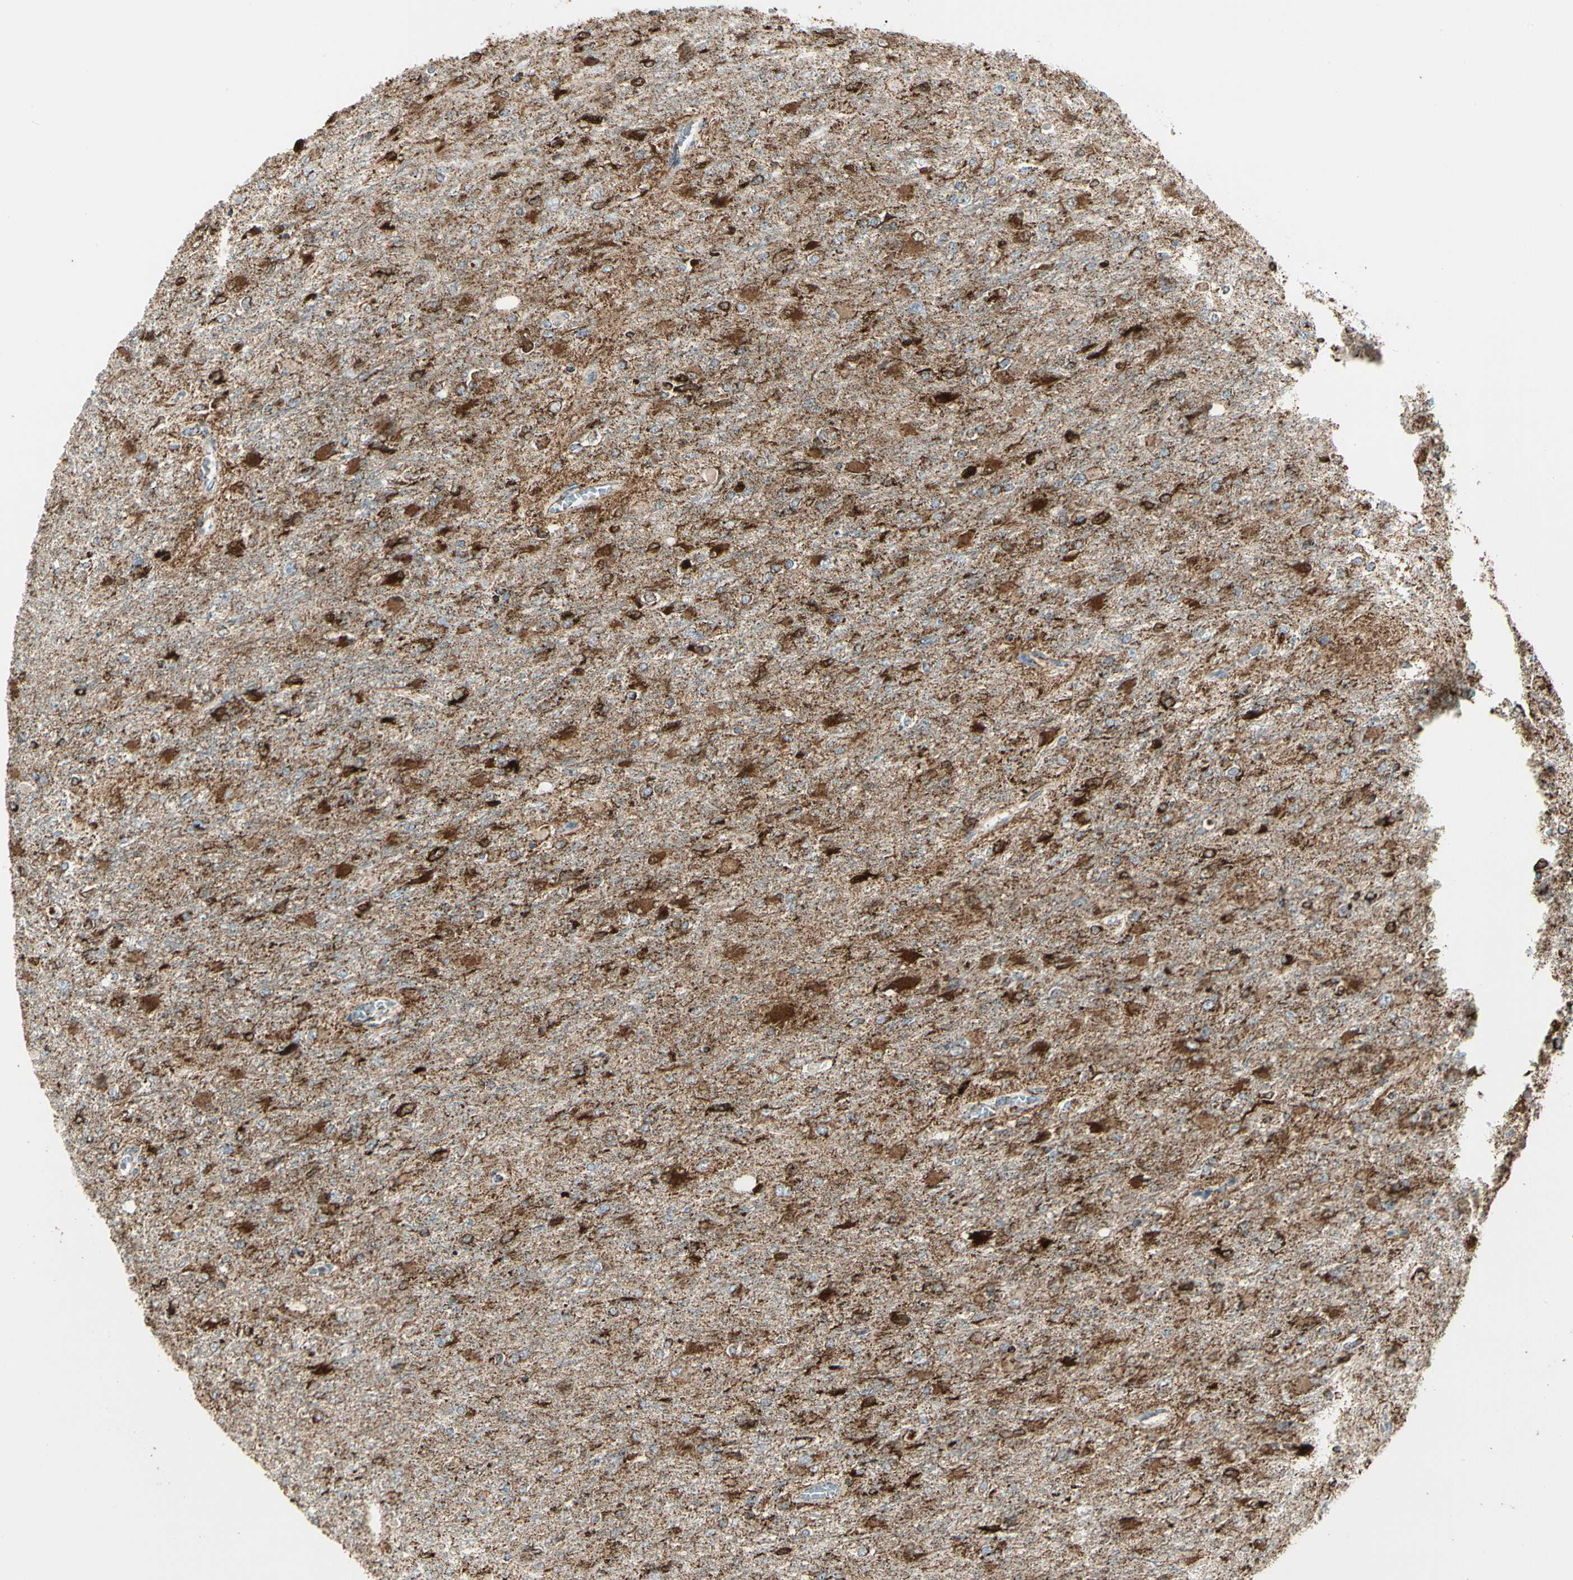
{"staining": {"intensity": "strong", "quantity": "25%-75%", "location": "cytoplasmic/membranous"}, "tissue": "glioma", "cell_type": "Tumor cells", "image_type": "cancer", "snomed": [{"axis": "morphology", "description": "Glioma, malignant, High grade"}, {"axis": "topography", "description": "Cerebral cortex"}], "caption": "An image of human malignant glioma (high-grade) stained for a protein exhibits strong cytoplasmic/membranous brown staining in tumor cells.", "gene": "ME2", "patient": {"sex": "female", "age": 36}}